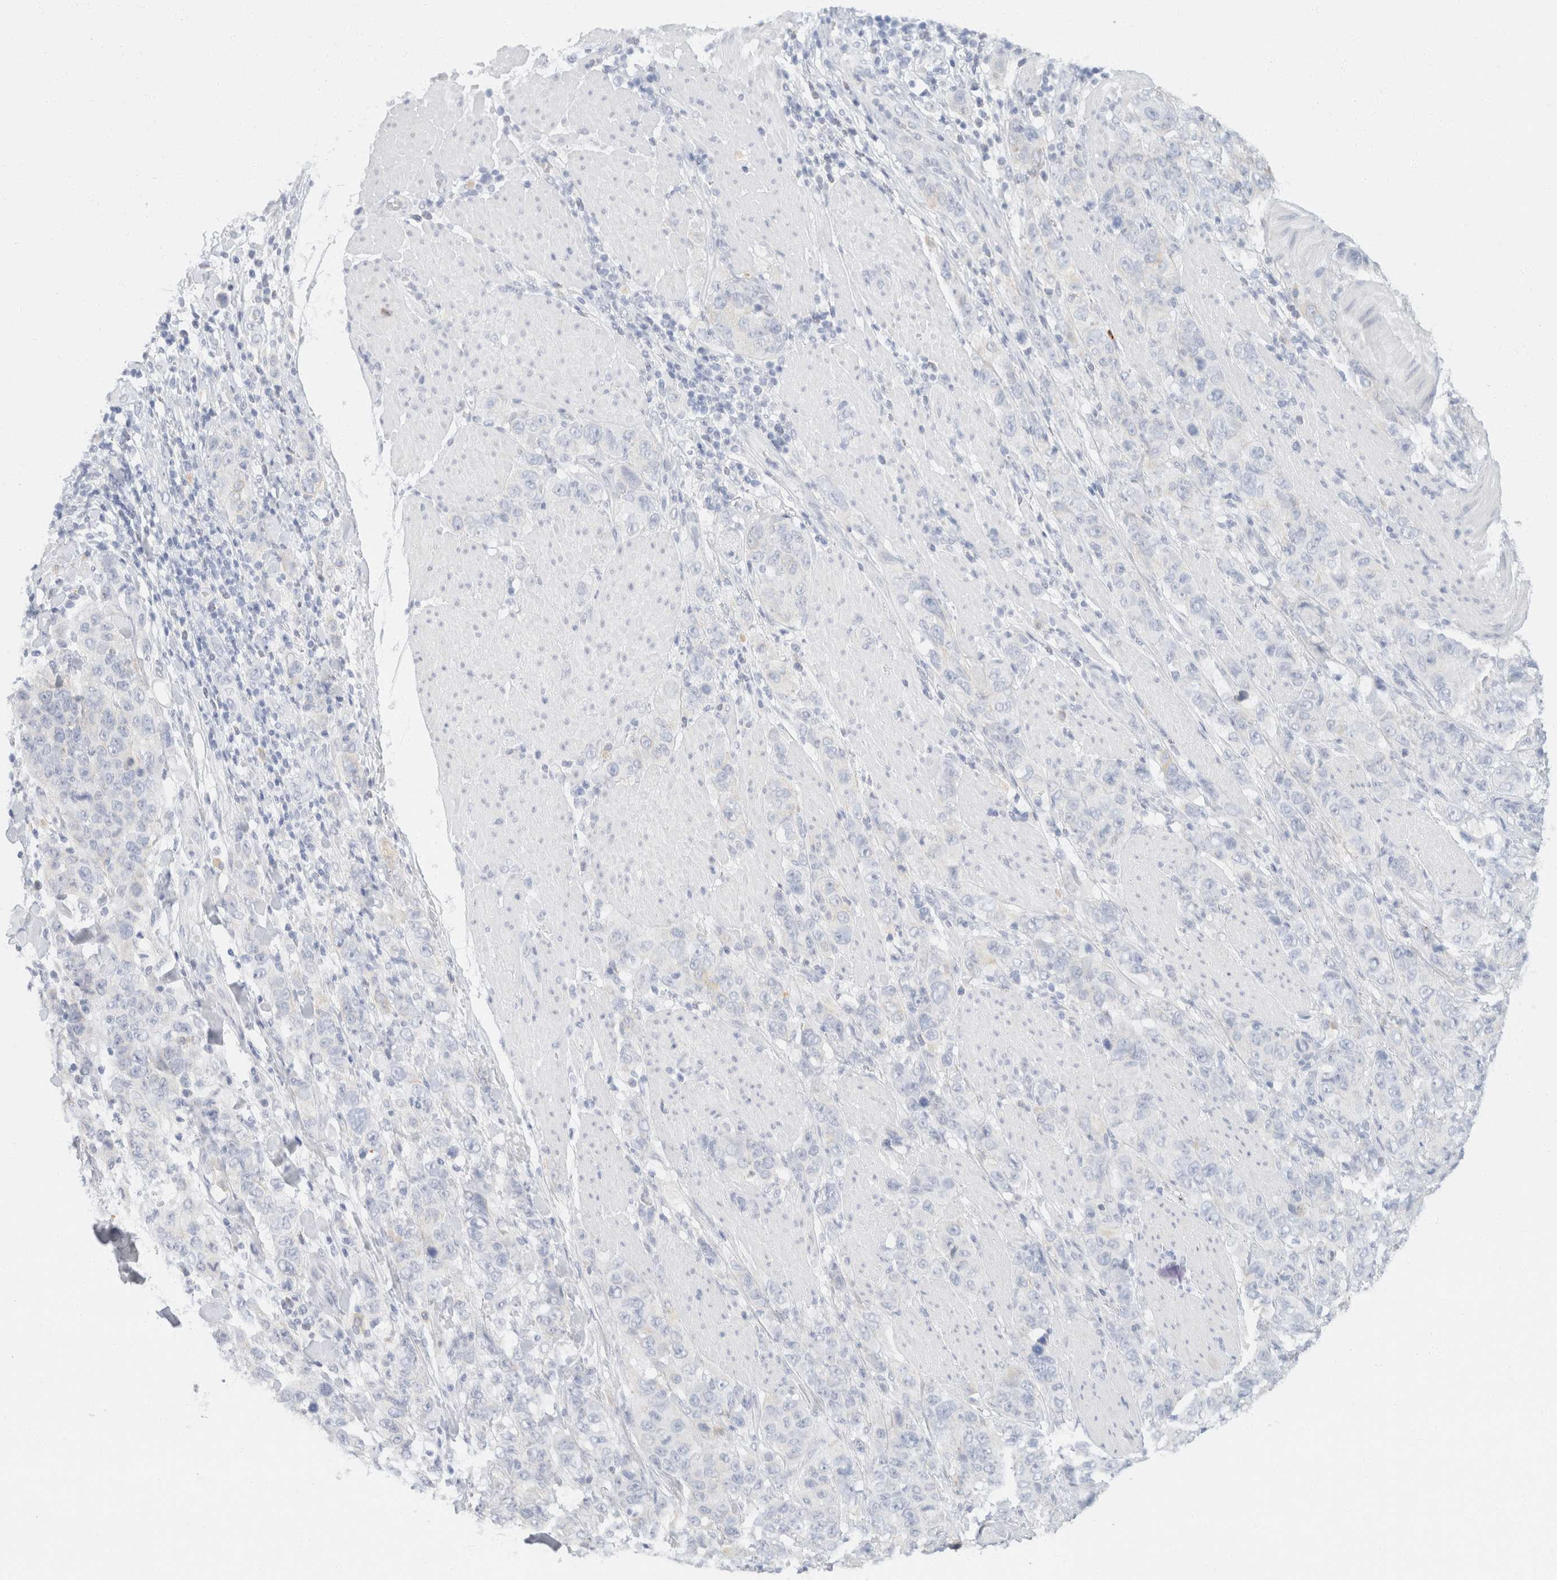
{"staining": {"intensity": "negative", "quantity": "none", "location": "none"}, "tissue": "stomach cancer", "cell_type": "Tumor cells", "image_type": "cancer", "snomed": [{"axis": "morphology", "description": "Adenocarcinoma, NOS"}, {"axis": "topography", "description": "Stomach"}], "caption": "DAB (3,3'-diaminobenzidine) immunohistochemical staining of human stomach cancer exhibits no significant expression in tumor cells.", "gene": "KRT20", "patient": {"sex": "male", "age": 48}}